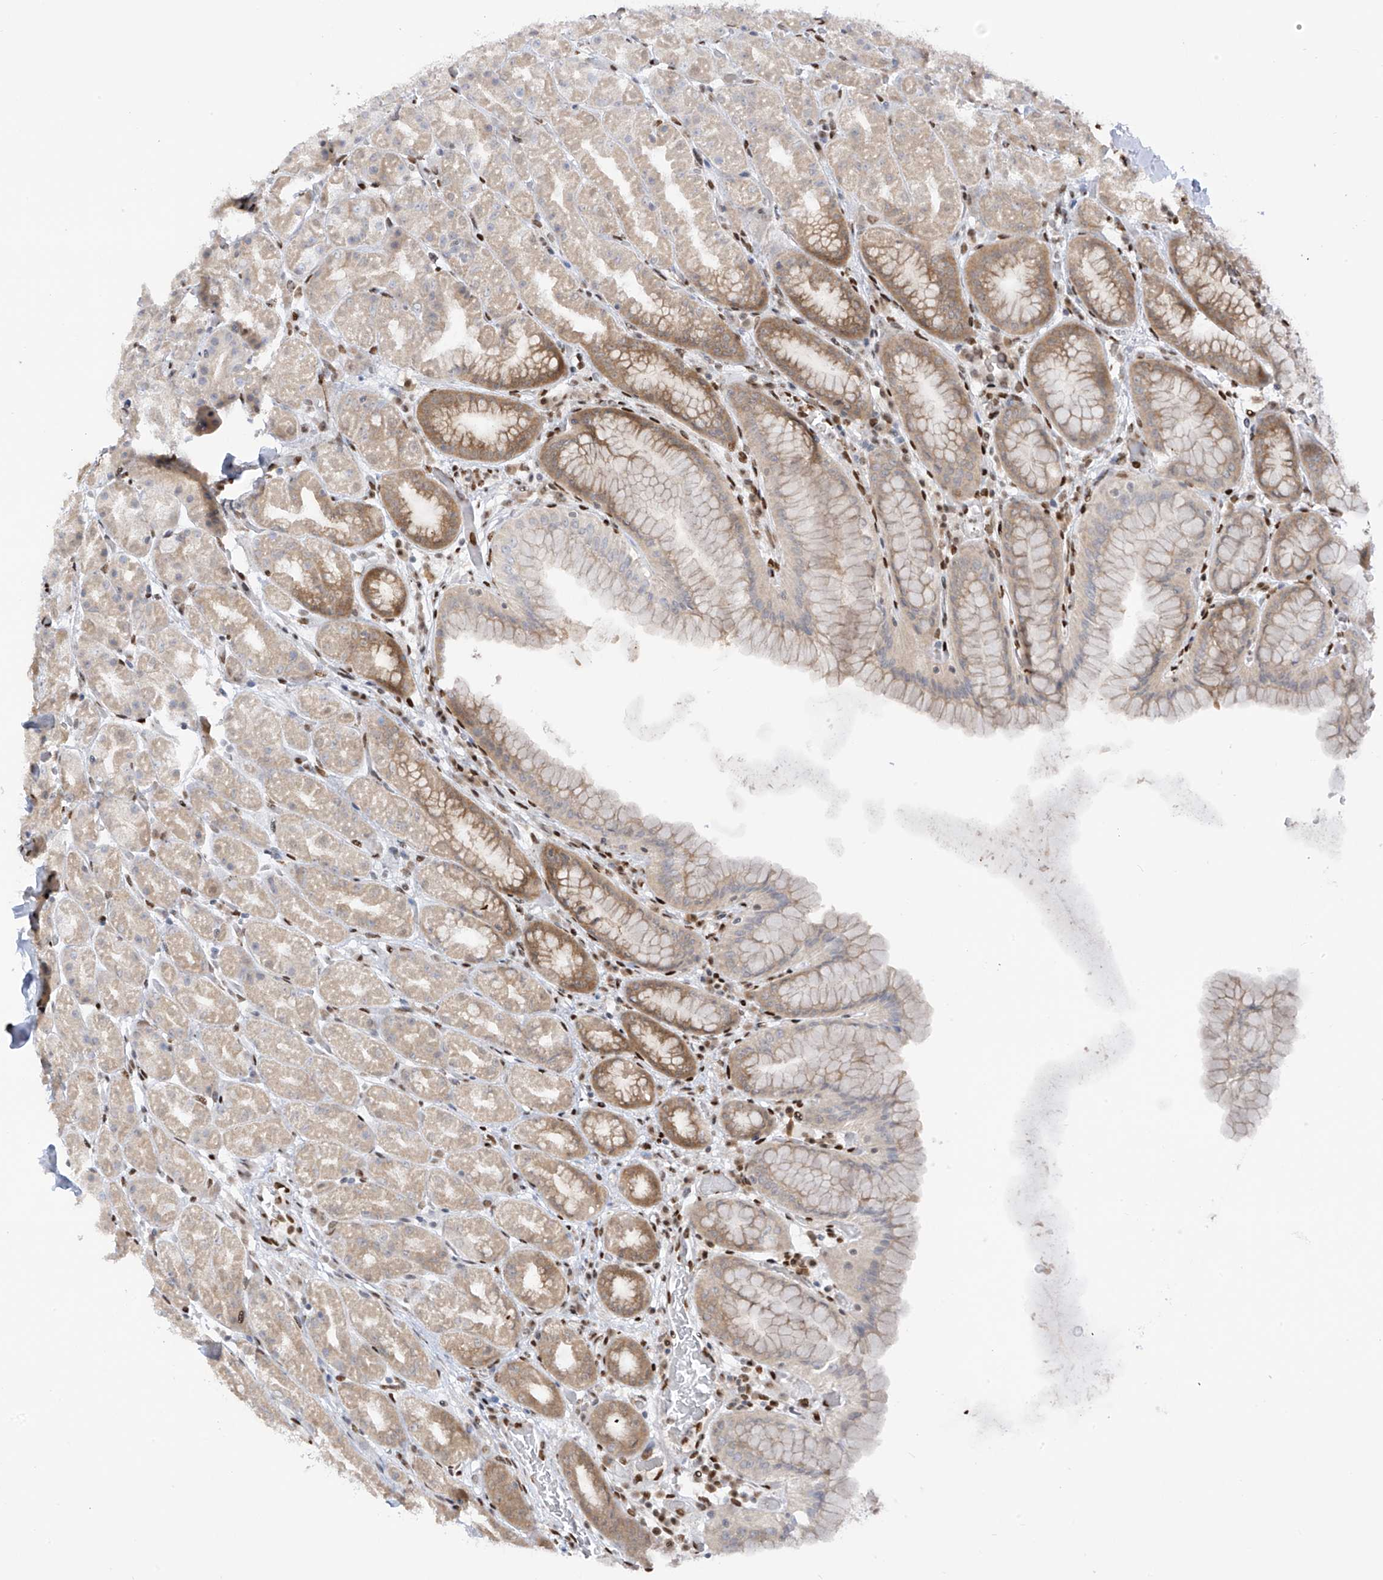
{"staining": {"intensity": "moderate", "quantity": "<25%", "location": "cytoplasmic/membranous"}, "tissue": "stomach", "cell_type": "Glandular cells", "image_type": "normal", "snomed": [{"axis": "morphology", "description": "Normal tissue, NOS"}, {"axis": "topography", "description": "Stomach, upper"}], "caption": "Immunohistochemical staining of benign stomach exhibits <25% levels of moderate cytoplasmic/membranous protein staining in about <25% of glandular cells. (DAB IHC, brown staining for protein, blue staining for nuclei).", "gene": "PM20D2", "patient": {"sex": "male", "age": 68}}